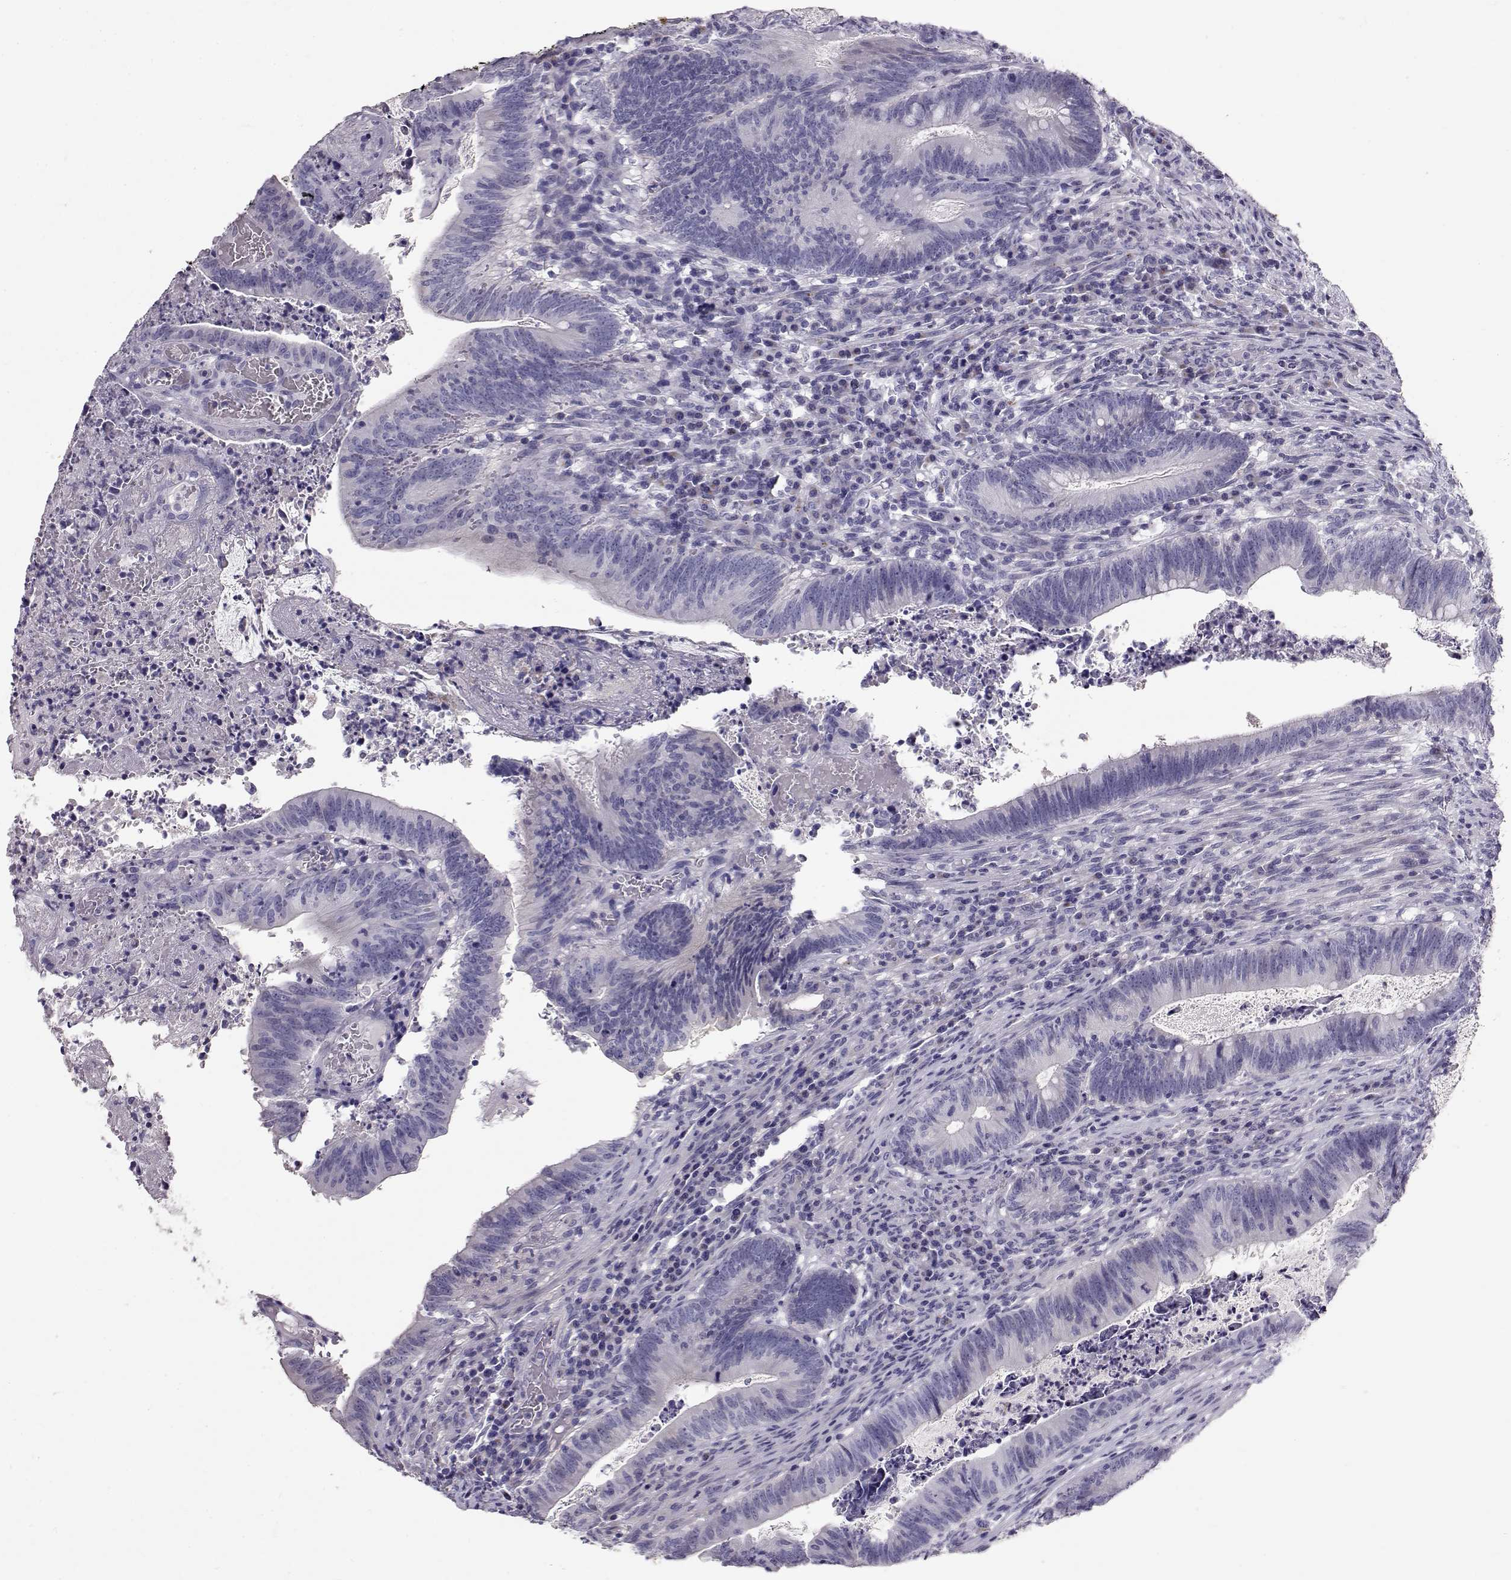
{"staining": {"intensity": "negative", "quantity": "none", "location": "none"}, "tissue": "colorectal cancer", "cell_type": "Tumor cells", "image_type": "cancer", "snomed": [{"axis": "morphology", "description": "Adenocarcinoma, NOS"}, {"axis": "topography", "description": "Colon"}], "caption": "Histopathology image shows no protein expression in tumor cells of adenocarcinoma (colorectal) tissue.", "gene": "RD3", "patient": {"sex": "female", "age": 70}}